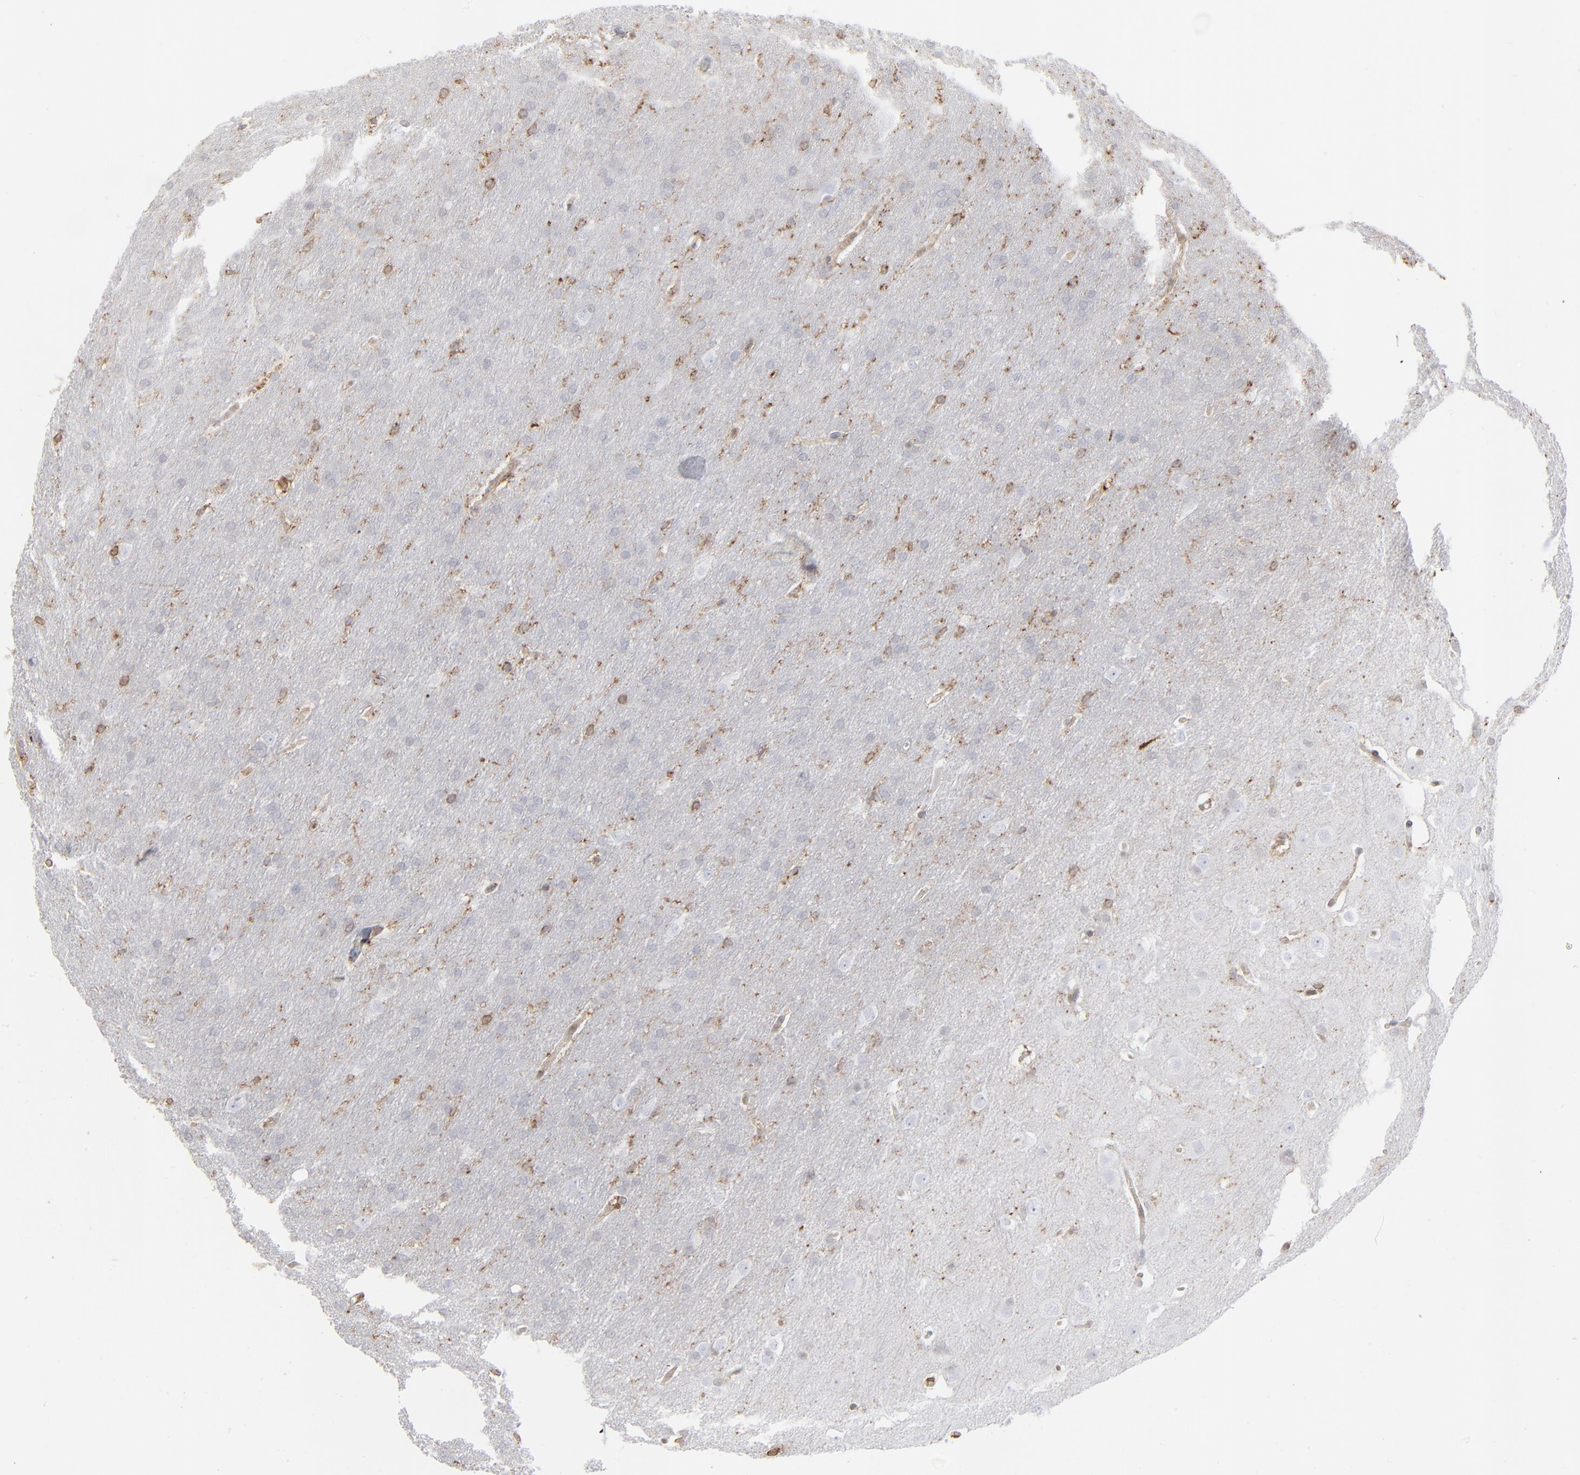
{"staining": {"intensity": "weak", "quantity": "25%-75%", "location": "cytoplasmic/membranous"}, "tissue": "glioma", "cell_type": "Tumor cells", "image_type": "cancer", "snomed": [{"axis": "morphology", "description": "Glioma, malignant, Low grade"}, {"axis": "topography", "description": "Brain"}], "caption": "DAB (3,3'-diaminobenzidine) immunohistochemical staining of human malignant low-grade glioma demonstrates weak cytoplasmic/membranous protein staining in approximately 25%-75% of tumor cells.", "gene": "ANXA5", "patient": {"sex": "female", "age": 32}}